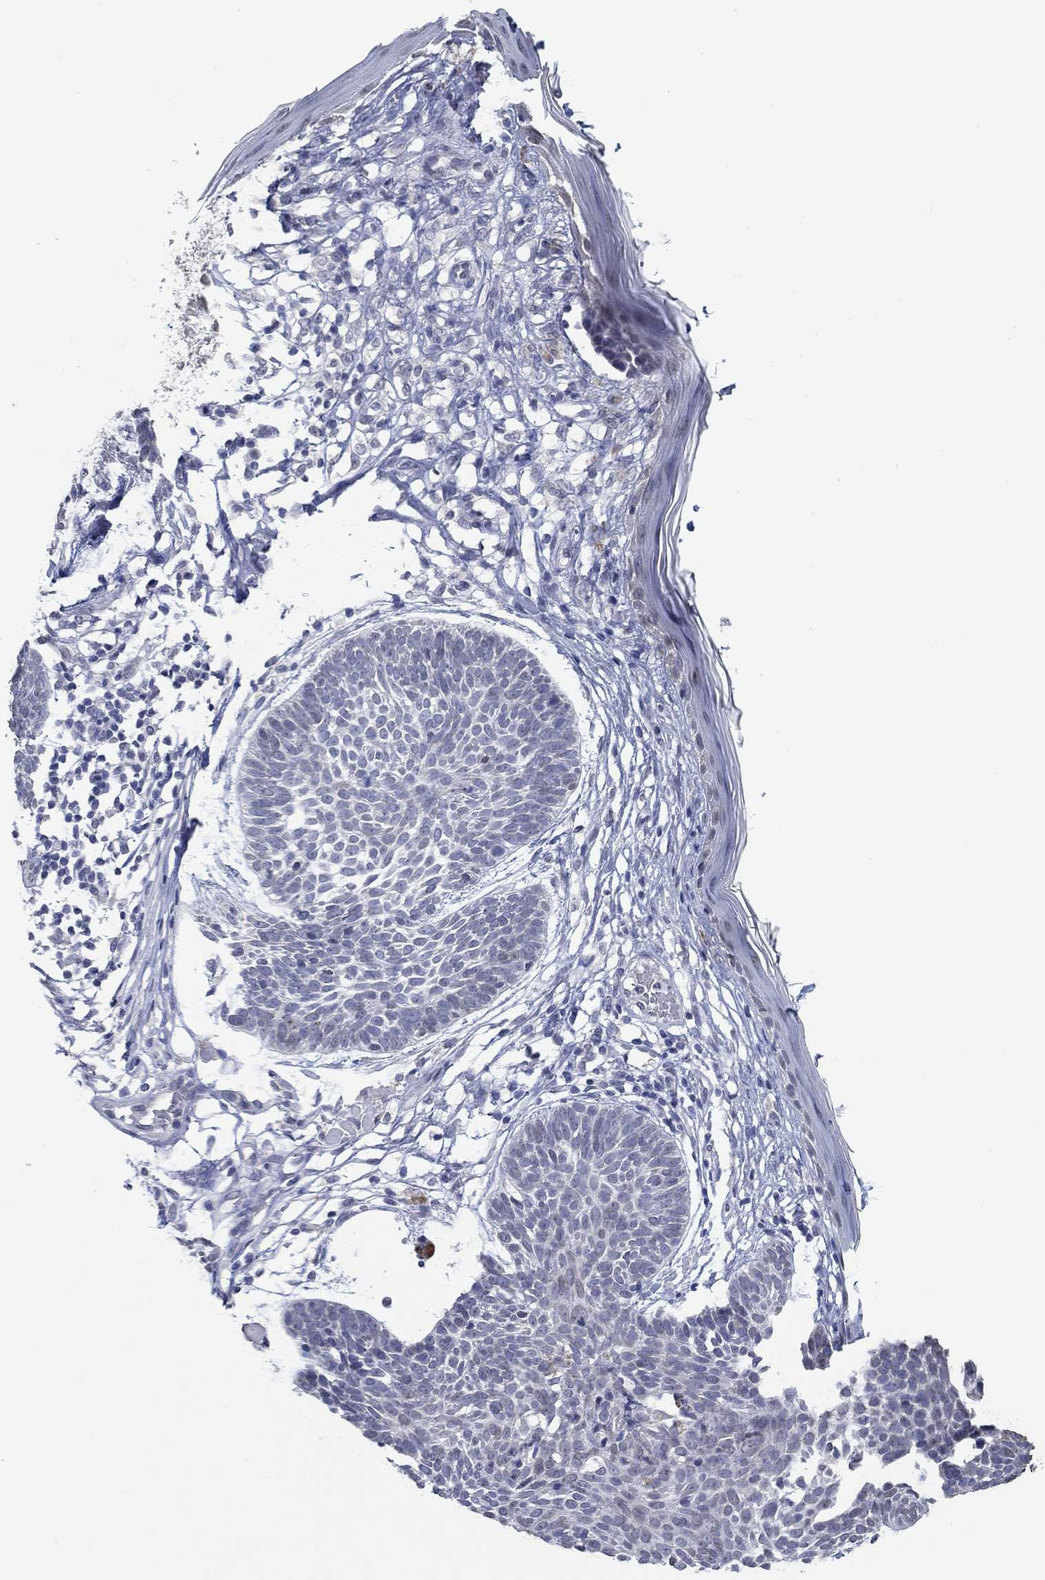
{"staining": {"intensity": "negative", "quantity": "none", "location": "none"}, "tissue": "skin cancer", "cell_type": "Tumor cells", "image_type": "cancer", "snomed": [{"axis": "morphology", "description": "Basal cell carcinoma"}, {"axis": "topography", "description": "Skin"}], "caption": "DAB (3,3'-diaminobenzidine) immunohistochemical staining of human skin cancer (basal cell carcinoma) reveals no significant expression in tumor cells.", "gene": "NUP155", "patient": {"sex": "male", "age": 85}}